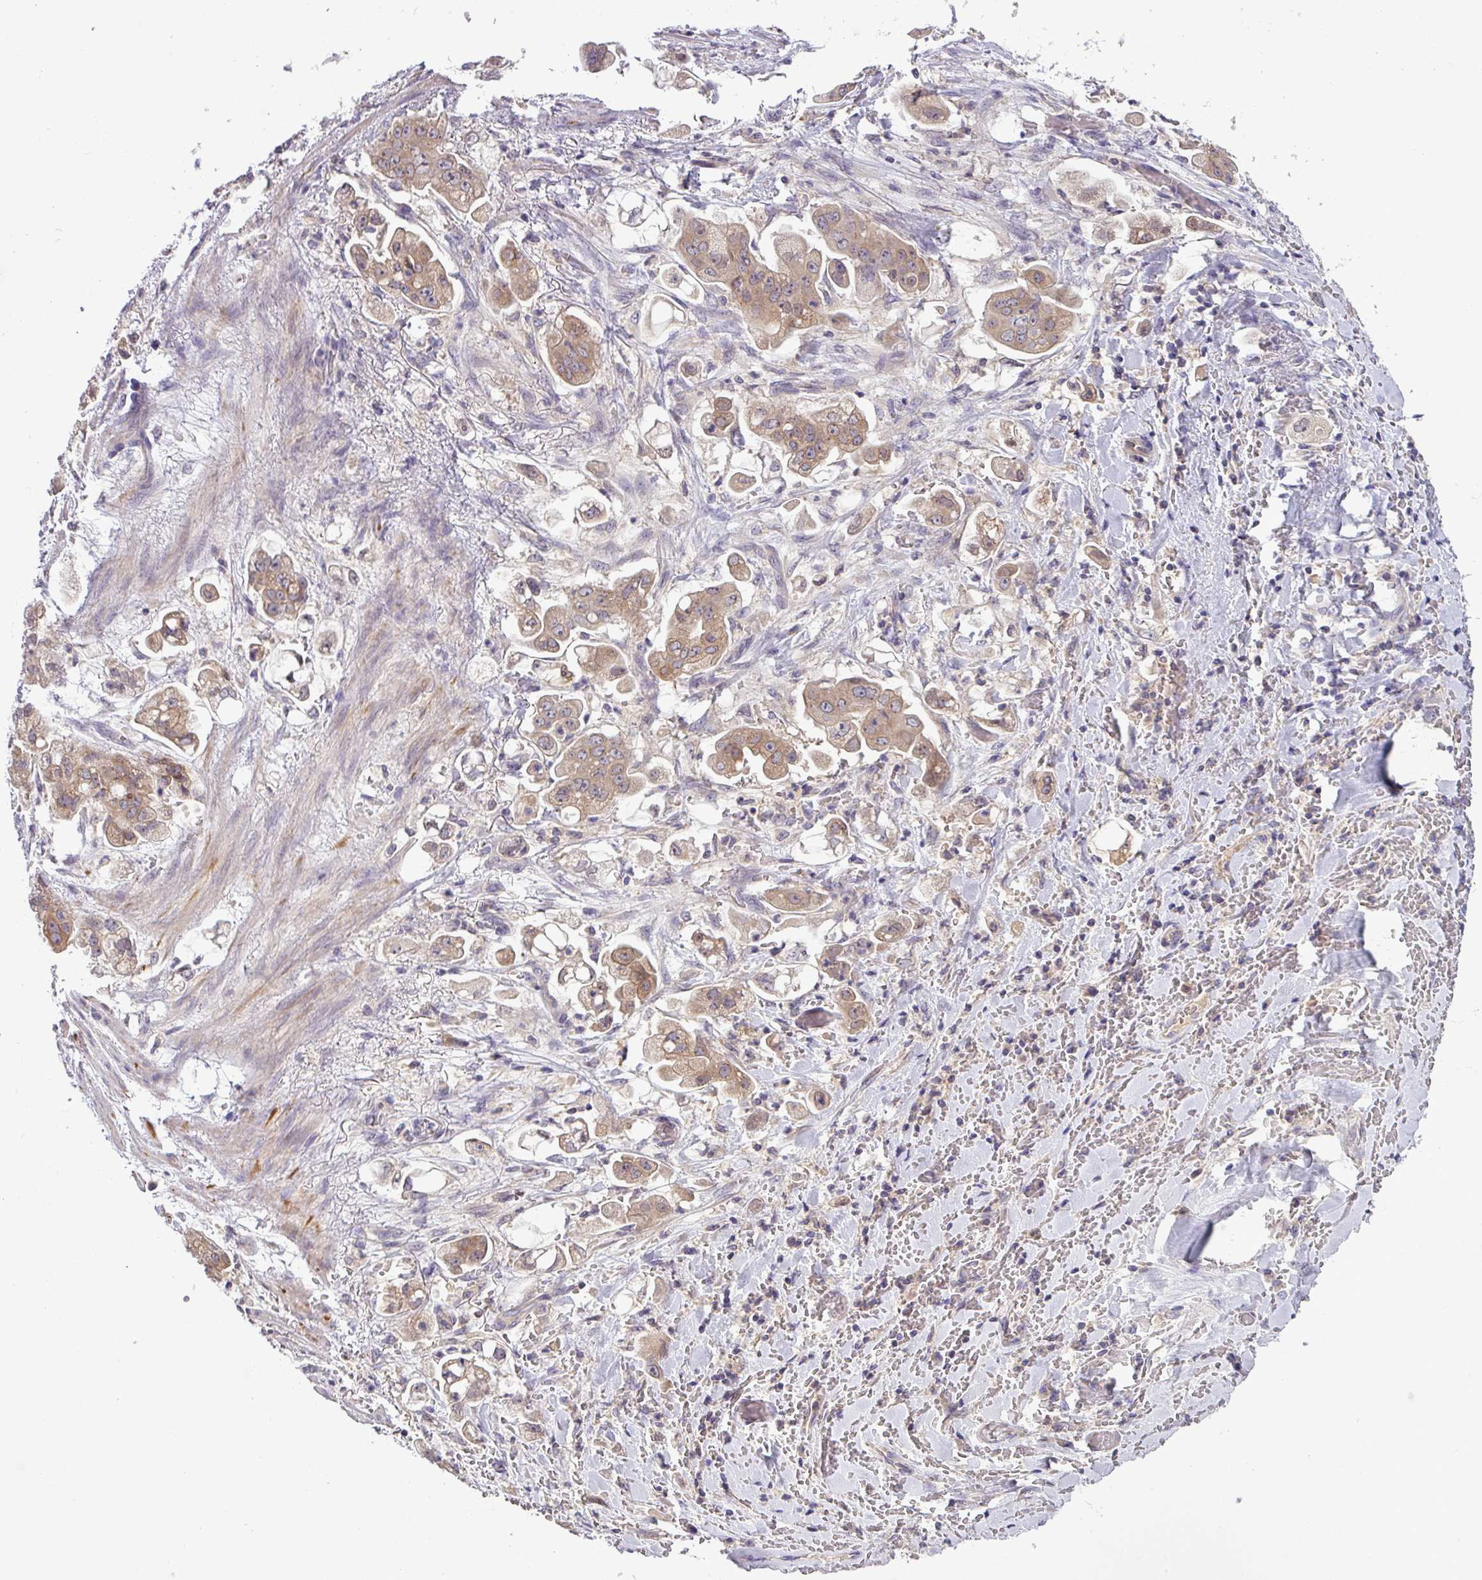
{"staining": {"intensity": "moderate", "quantity": ">75%", "location": "cytoplasmic/membranous"}, "tissue": "stomach cancer", "cell_type": "Tumor cells", "image_type": "cancer", "snomed": [{"axis": "morphology", "description": "Adenocarcinoma, NOS"}, {"axis": "topography", "description": "Stomach"}], "caption": "An immunohistochemistry (IHC) photomicrograph of neoplastic tissue is shown. Protein staining in brown shows moderate cytoplasmic/membranous positivity in stomach adenocarcinoma within tumor cells.", "gene": "TMEM62", "patient": {"sex": "male", "age": 62}}